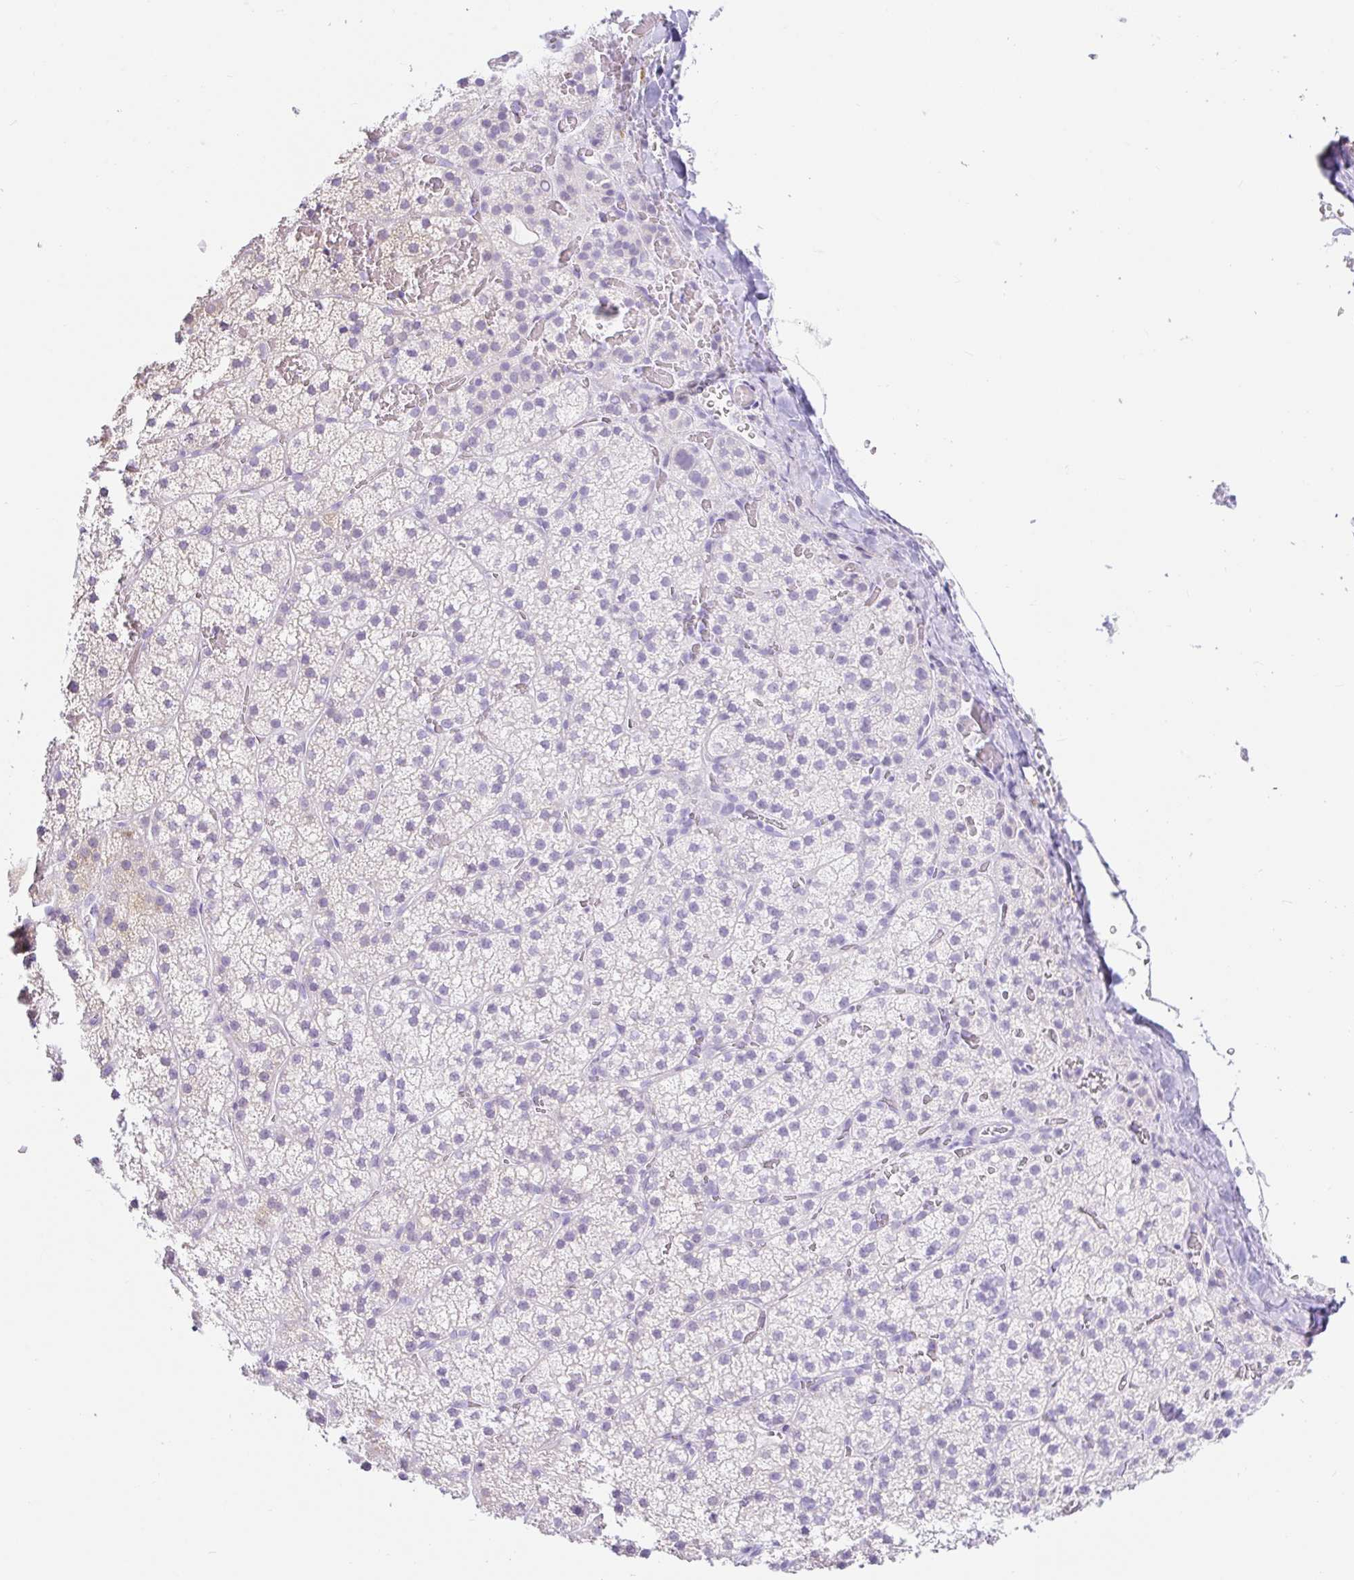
{"staining": {"intensity": "moderate", "quantity": "25%-75%", "location": "cytoplasmic/membranous"}, "tissue": "adrenal gland", "cell_type": "Glandular cells", "image_type": "normal", "snomed": [{"axis": "morphology", "description": "Normal tissue, NOS"}, {"axis": "topography", "description": "Adrenal gland"}], "caption": "Glandular cells show medium levels of moderate cytoplasmic/membranous staining in about 25%-75% of cells in normal adrenal gland.", "gene": "PAX8", "patient": {"sex": "male", "age": 53}}